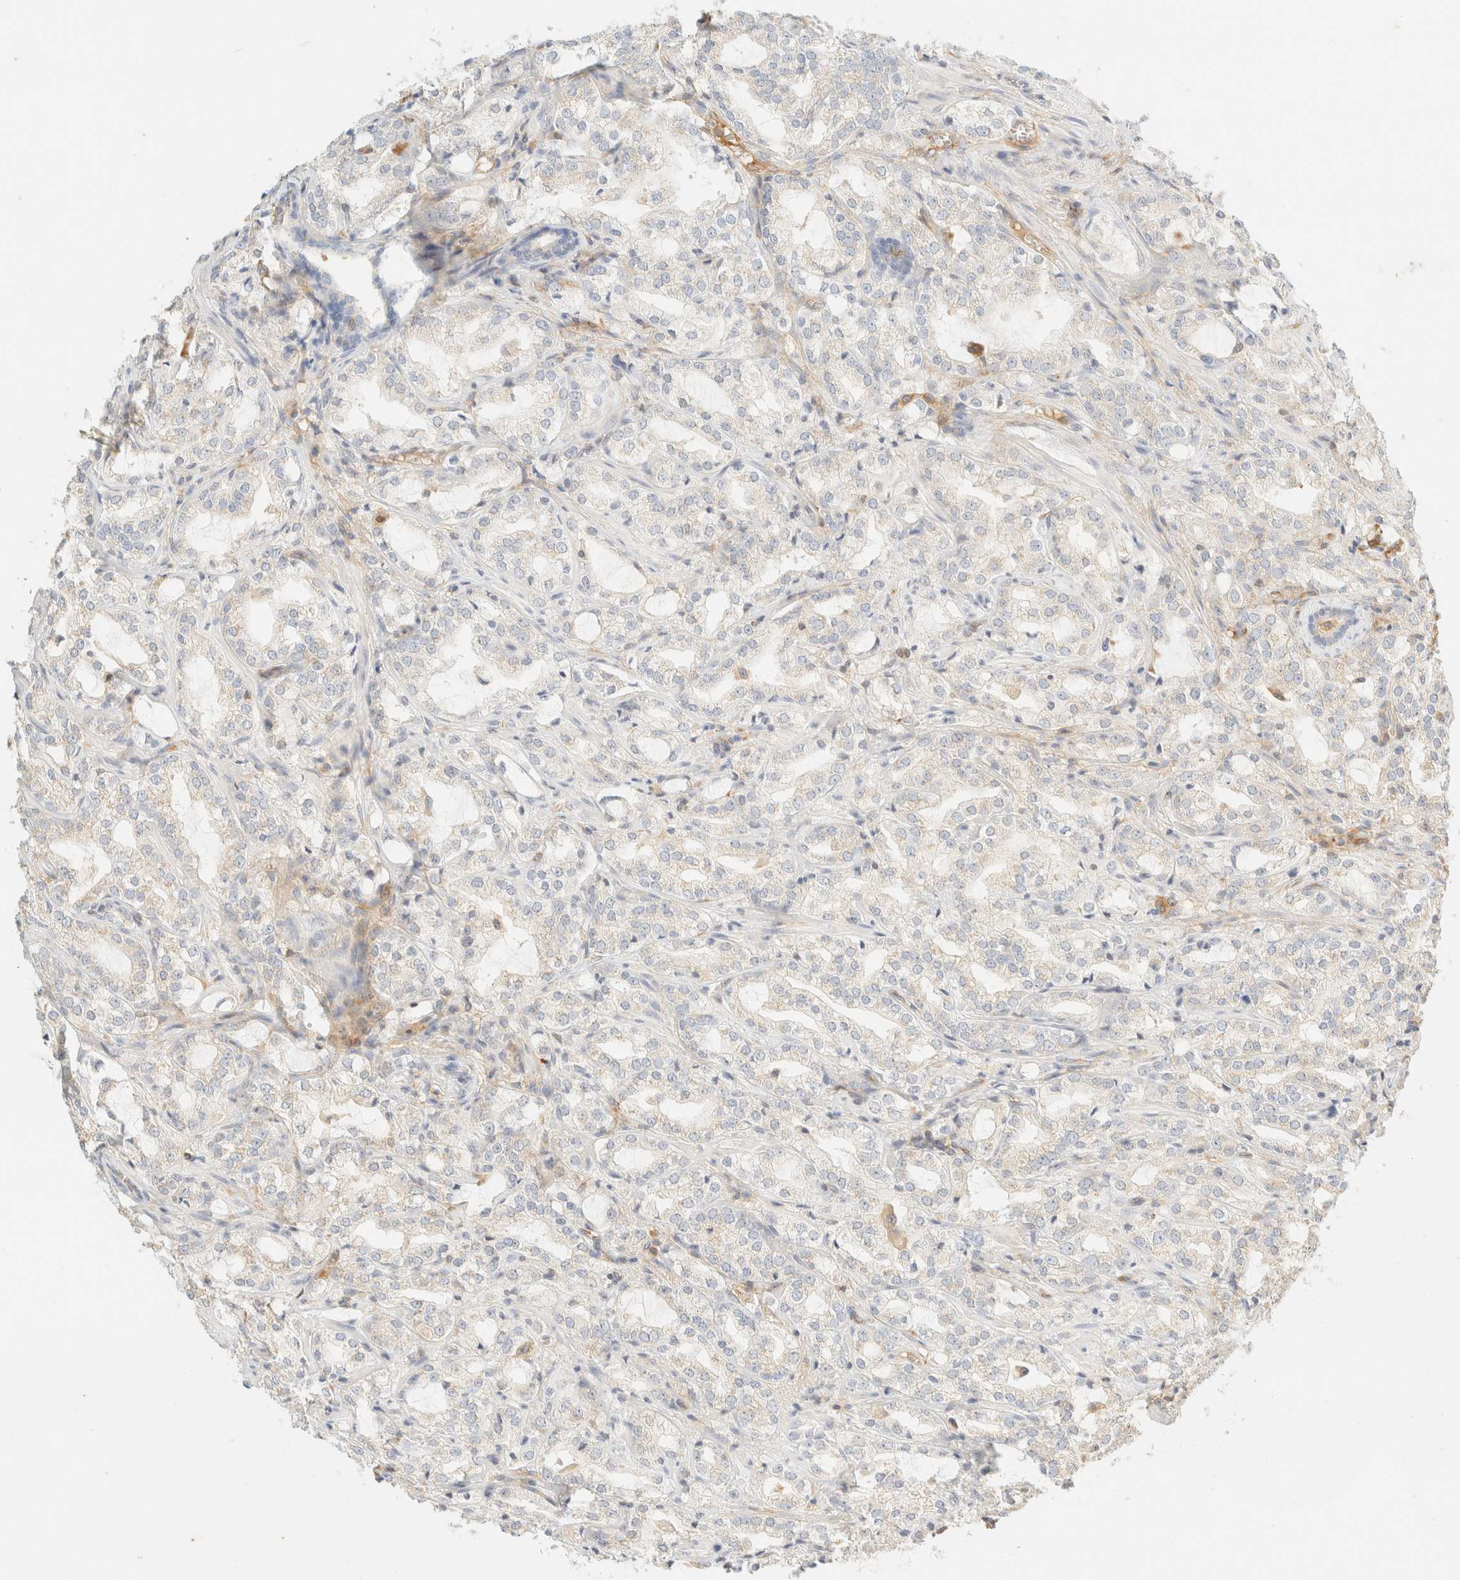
{"staining": {"intensity": "weak", "quantity": "<25%", "location": "cytoplasmic/membranous"}, "tissue": "prostate cancer", "cell_type": "Tumor cells", "image_type": "cancer", "snomed": [{"axis": "morphology", "description": "Adenocarcinoma, High grade"}, {"axis": "topography", "description": "Prostate"}], "caption": "IHC of prostate high-grade adenocarcinoma displays no staining in tumor cells. (DAB IHC with hematoxylin counter stain).", "gene": "FHOD1", "patient": {"sex": "male", "age": 64}}